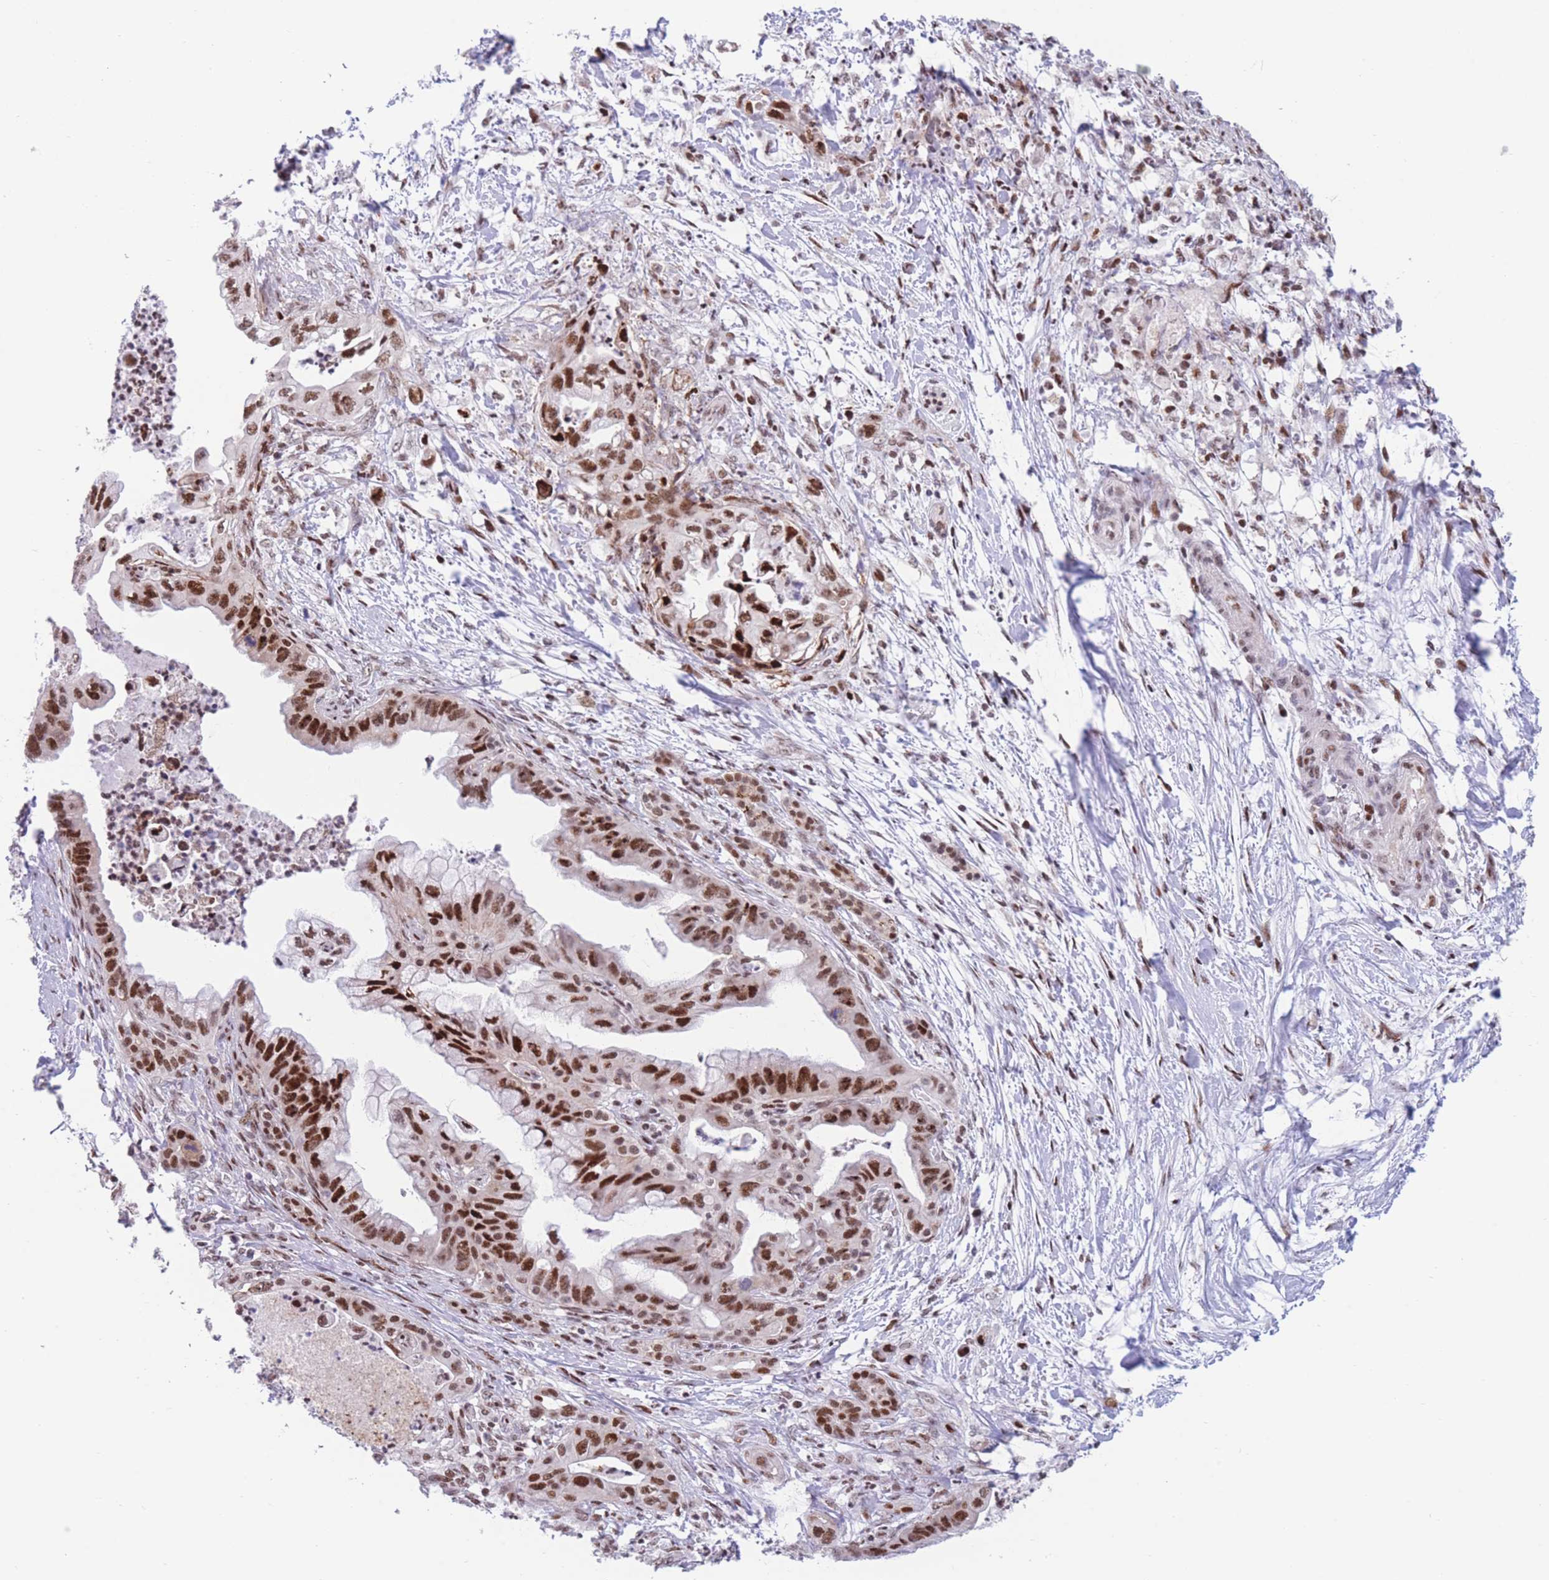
{"staining": {"intensity": "strong", "quantity": ">75%", "location": "nuclear"}, "tissue": "pancreatic cancer", "cell_type": "Tumor cells", "image_type": "cancer", "snomed": [{"axis": "morphology", "description": "Adenocarcinoma, NOS"}, {"axis": "topography", "description": "Pancreas"}], "caption": "Approximately >75% of tumor cells in adenocarcinoma (pancreatic) reveal strong nuclear protein staining as visualized by brown immunohistochemical staining.", "gene": "DNAJC3", "patient": {"sex": "male", "age": 58}}